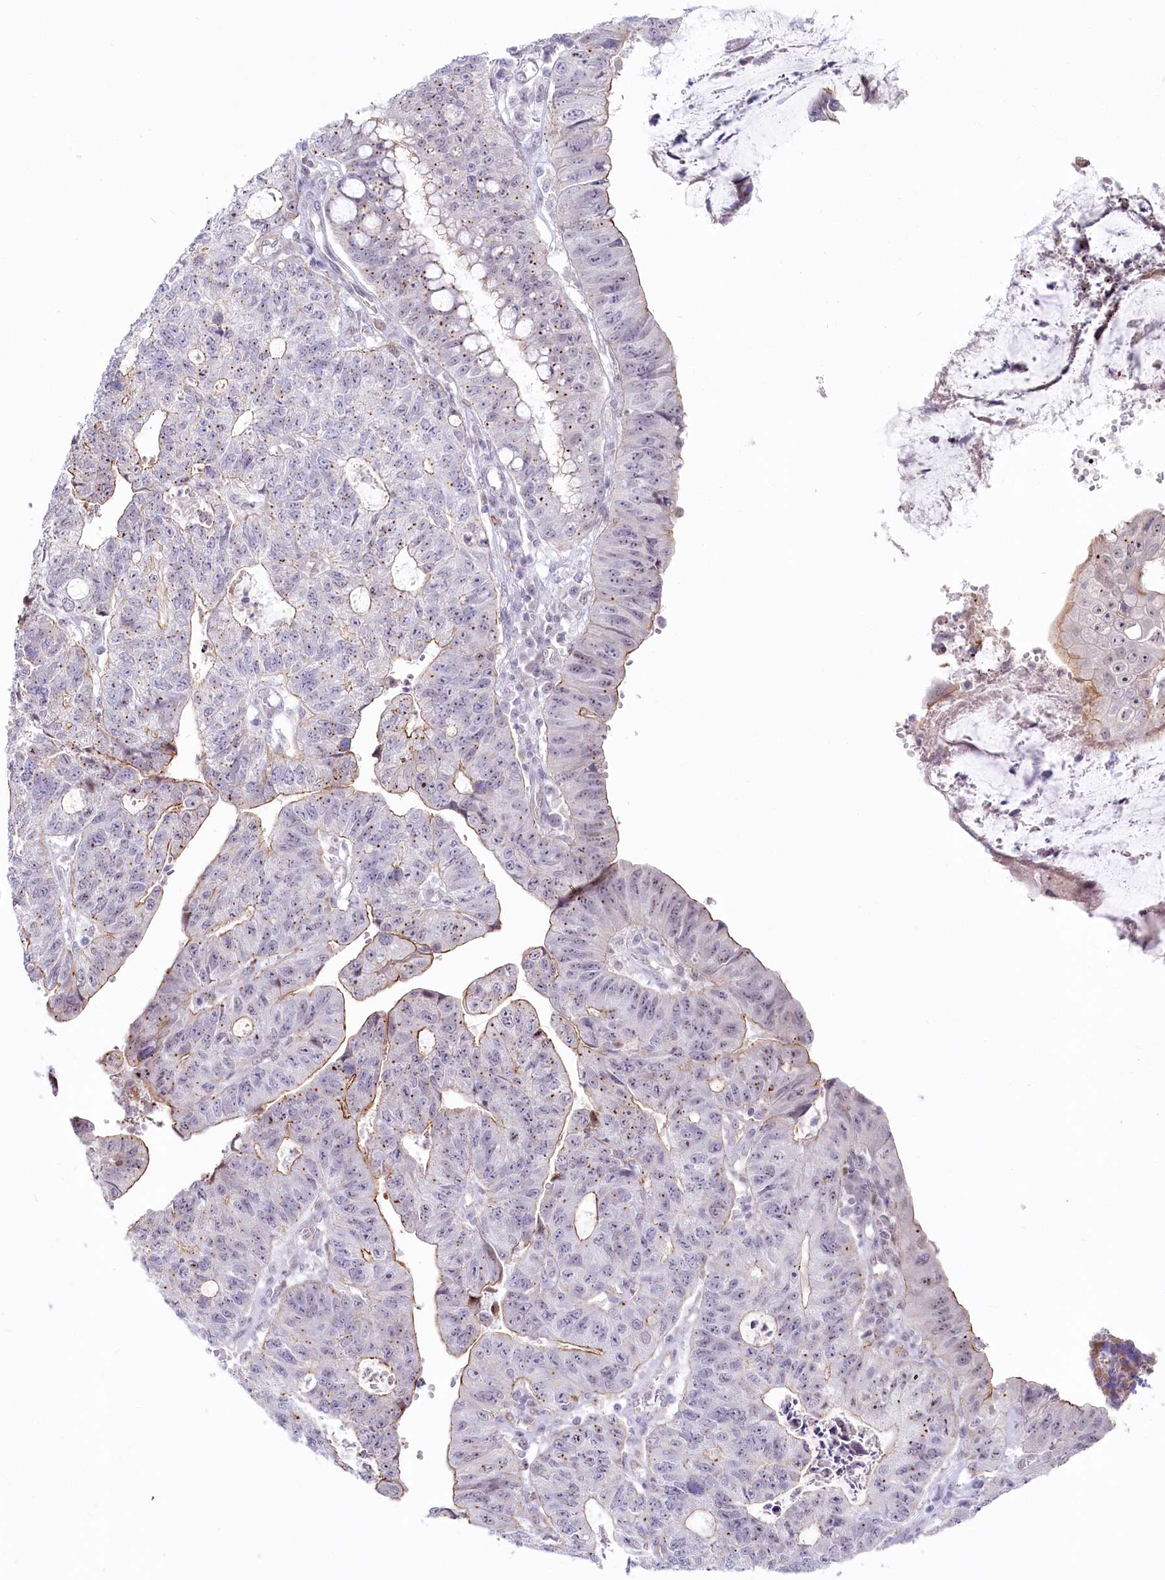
{"staining": {"intensity": "strong", "quantity": "25%-75%", "location": "cytoplasmic/membranous,nuclear"}, "tissue": "stomach cancer", "cell_type": "Tumor cells", "image_type": "cancer", "snomed": [{"axis": "morphology", "description": "Adenocarcinoma, NOS"}, {"axis": "topography", "description": "Stomach"}], "caption": "Tumor cells show high levels of strong cytoplasmic/membranous and nuclear expression in about 25%-75% of cells in stomach cancer.", "gene": "ABHD8", "patient": {"sex": "male", "age": 59}}